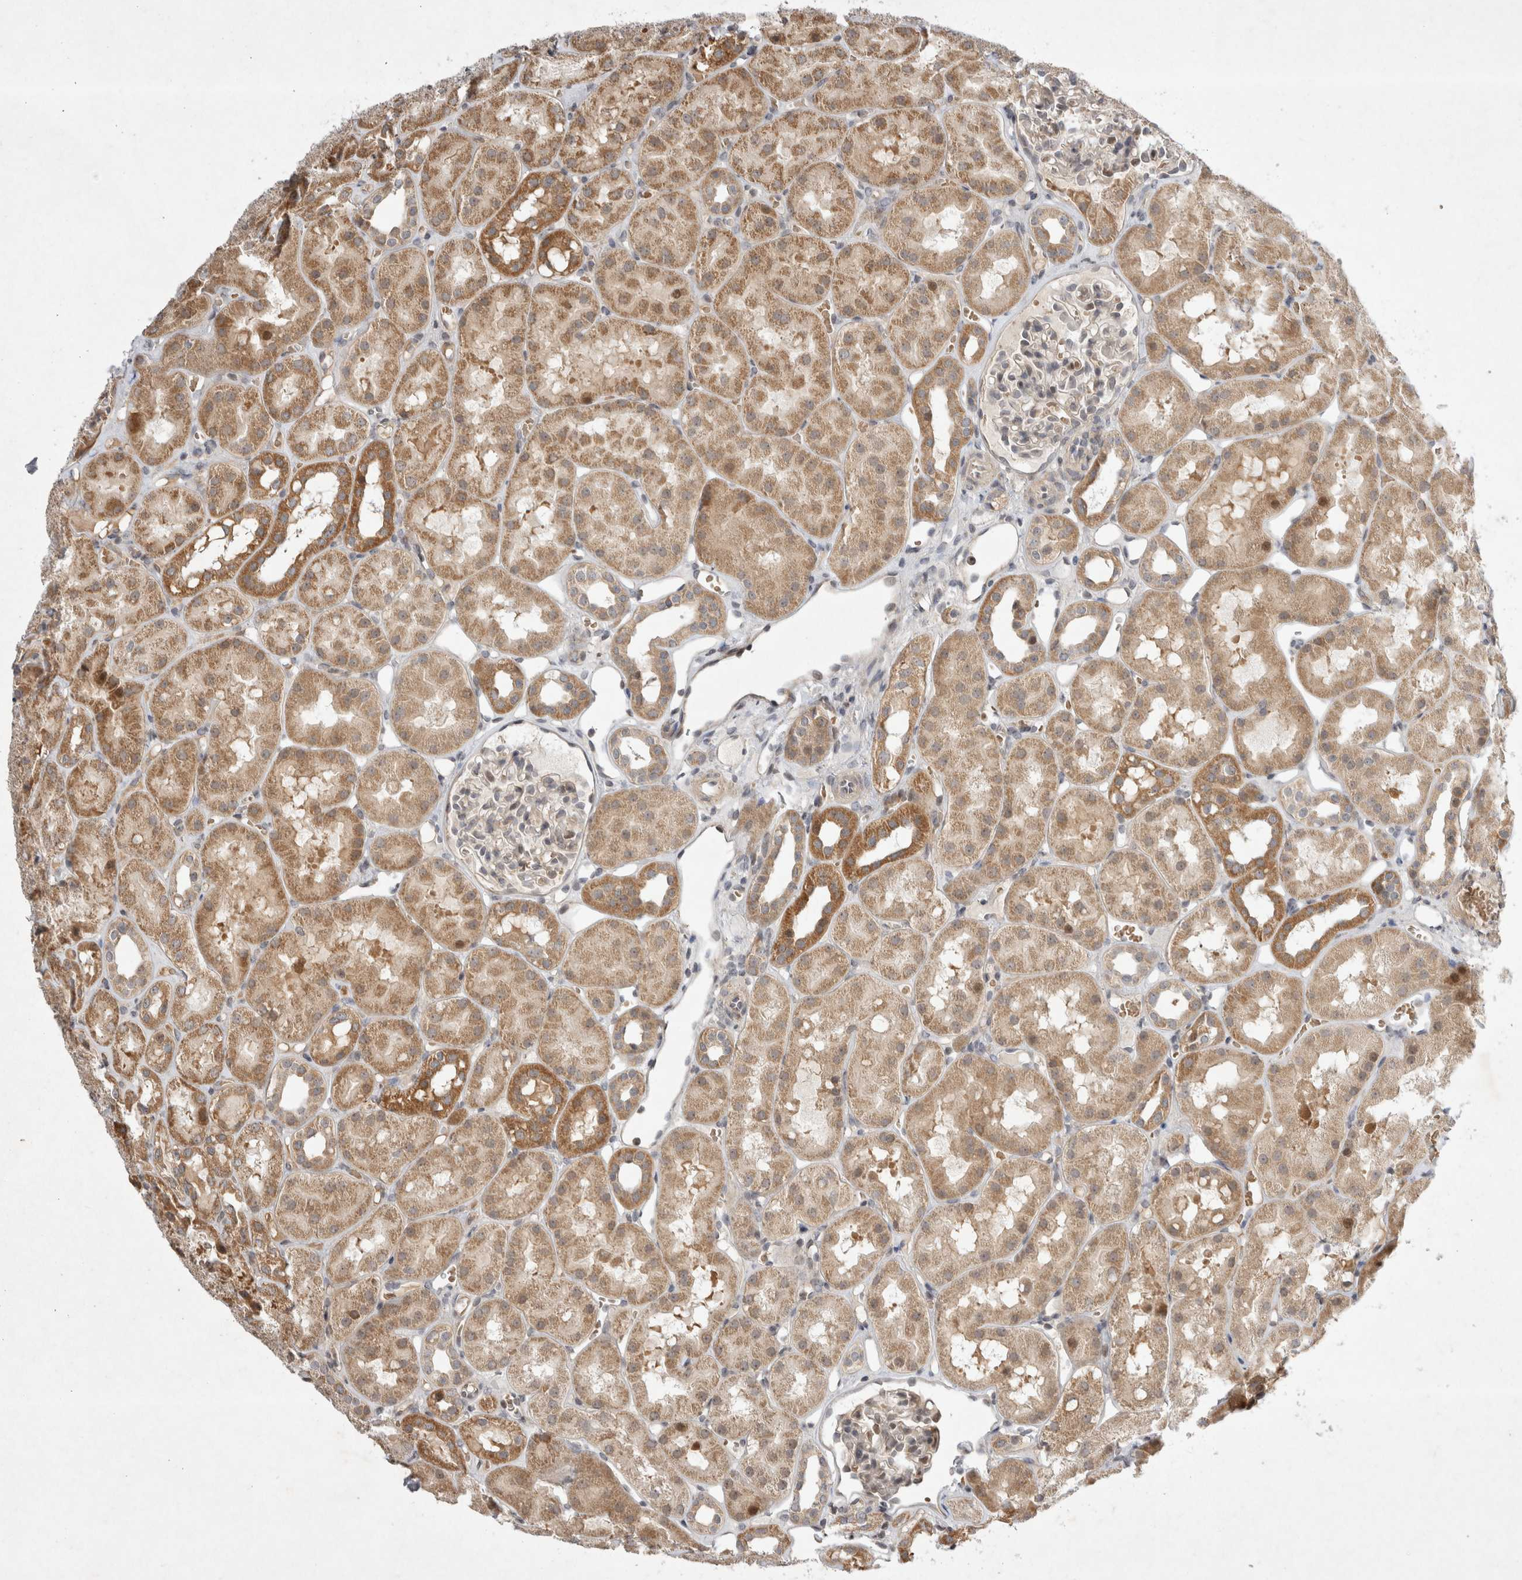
{"staining": {"intensity": "weak", "quantity": "<25%", "location": "cytoplasmic/membranous"}, "tissue": "kidney", "cell_type": "Cells in glomeruli", "image_type": "normal", "snomed": [{"axis": "morphology", "description": "Normal tissue, NOS"}, {"axis": "topography", "description": "Kidney"}], "caption": "Kidney was stained to show a protein in brown. There is no significant expression in cells in glomeruli. (DAB IHC, high magnification).", "gene": "EIF2AK1", "patient": {"sex": "male", "age": 16}}